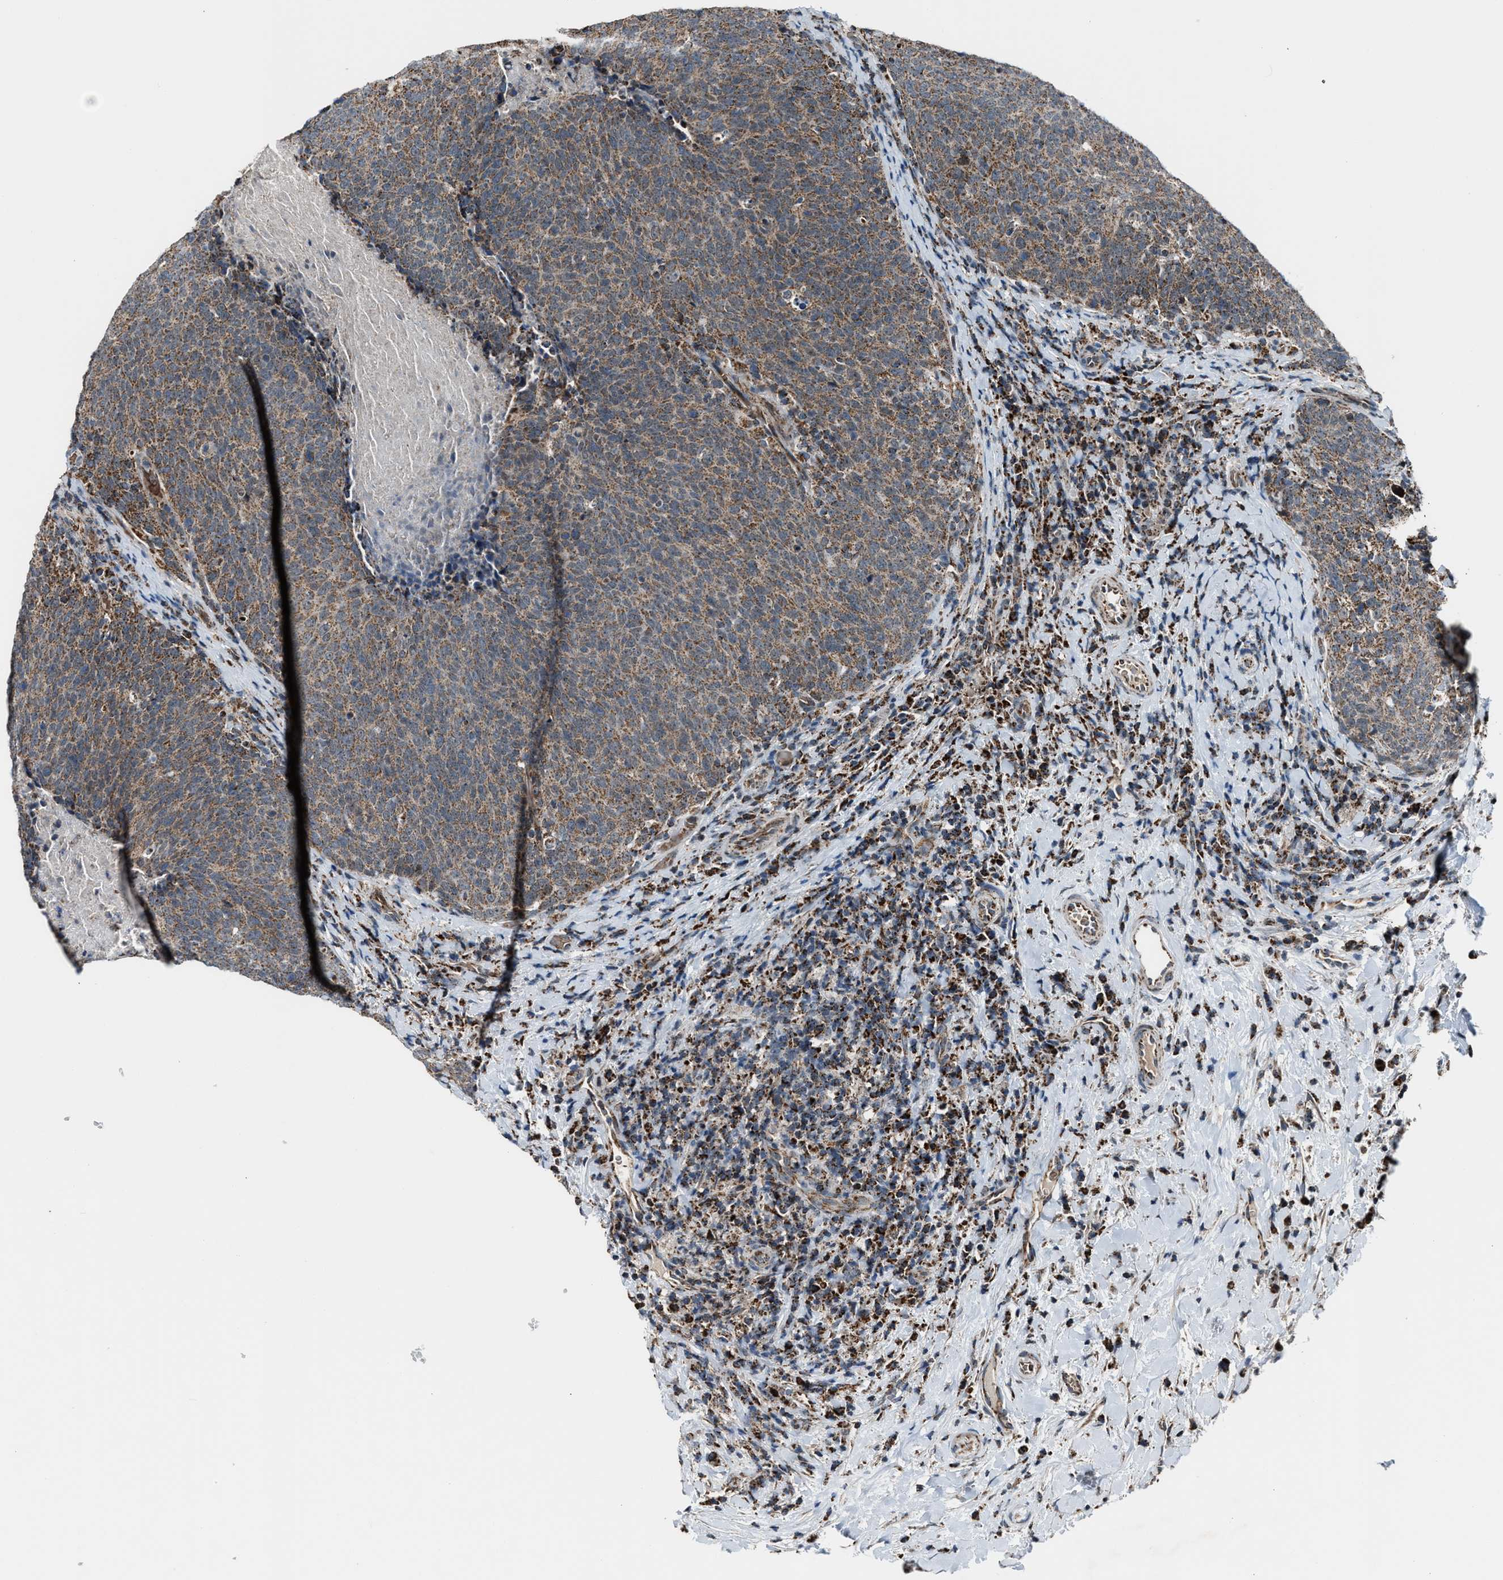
{"staining": {"intensity": "moderate", "quantity": ">75%", "location": "cytoplasmic/membranous"}, "tissue": "head and neck cancer", "cell_type": "Tumor cells", "image_type": "cancer", "snomed": [{"axis": "morphology", "description": "Squamous cell carcinoma, NOS"}, {"axis": "morphology", "description": "Squamous cell carcinoma, metastatic, NOS"}, {"axis": "topography", "description": "Lymph node"}, {"axis": "topography", "description": "Head-Neck"}], "caption": "Squamous cell carcinoma (head and neck) tissue demonstrates moderate cytoplasmic/membranous staining in approximately >75% of tumor cells", "gene": "CHN2", "patient": {"sex": "male", "age": 62}}